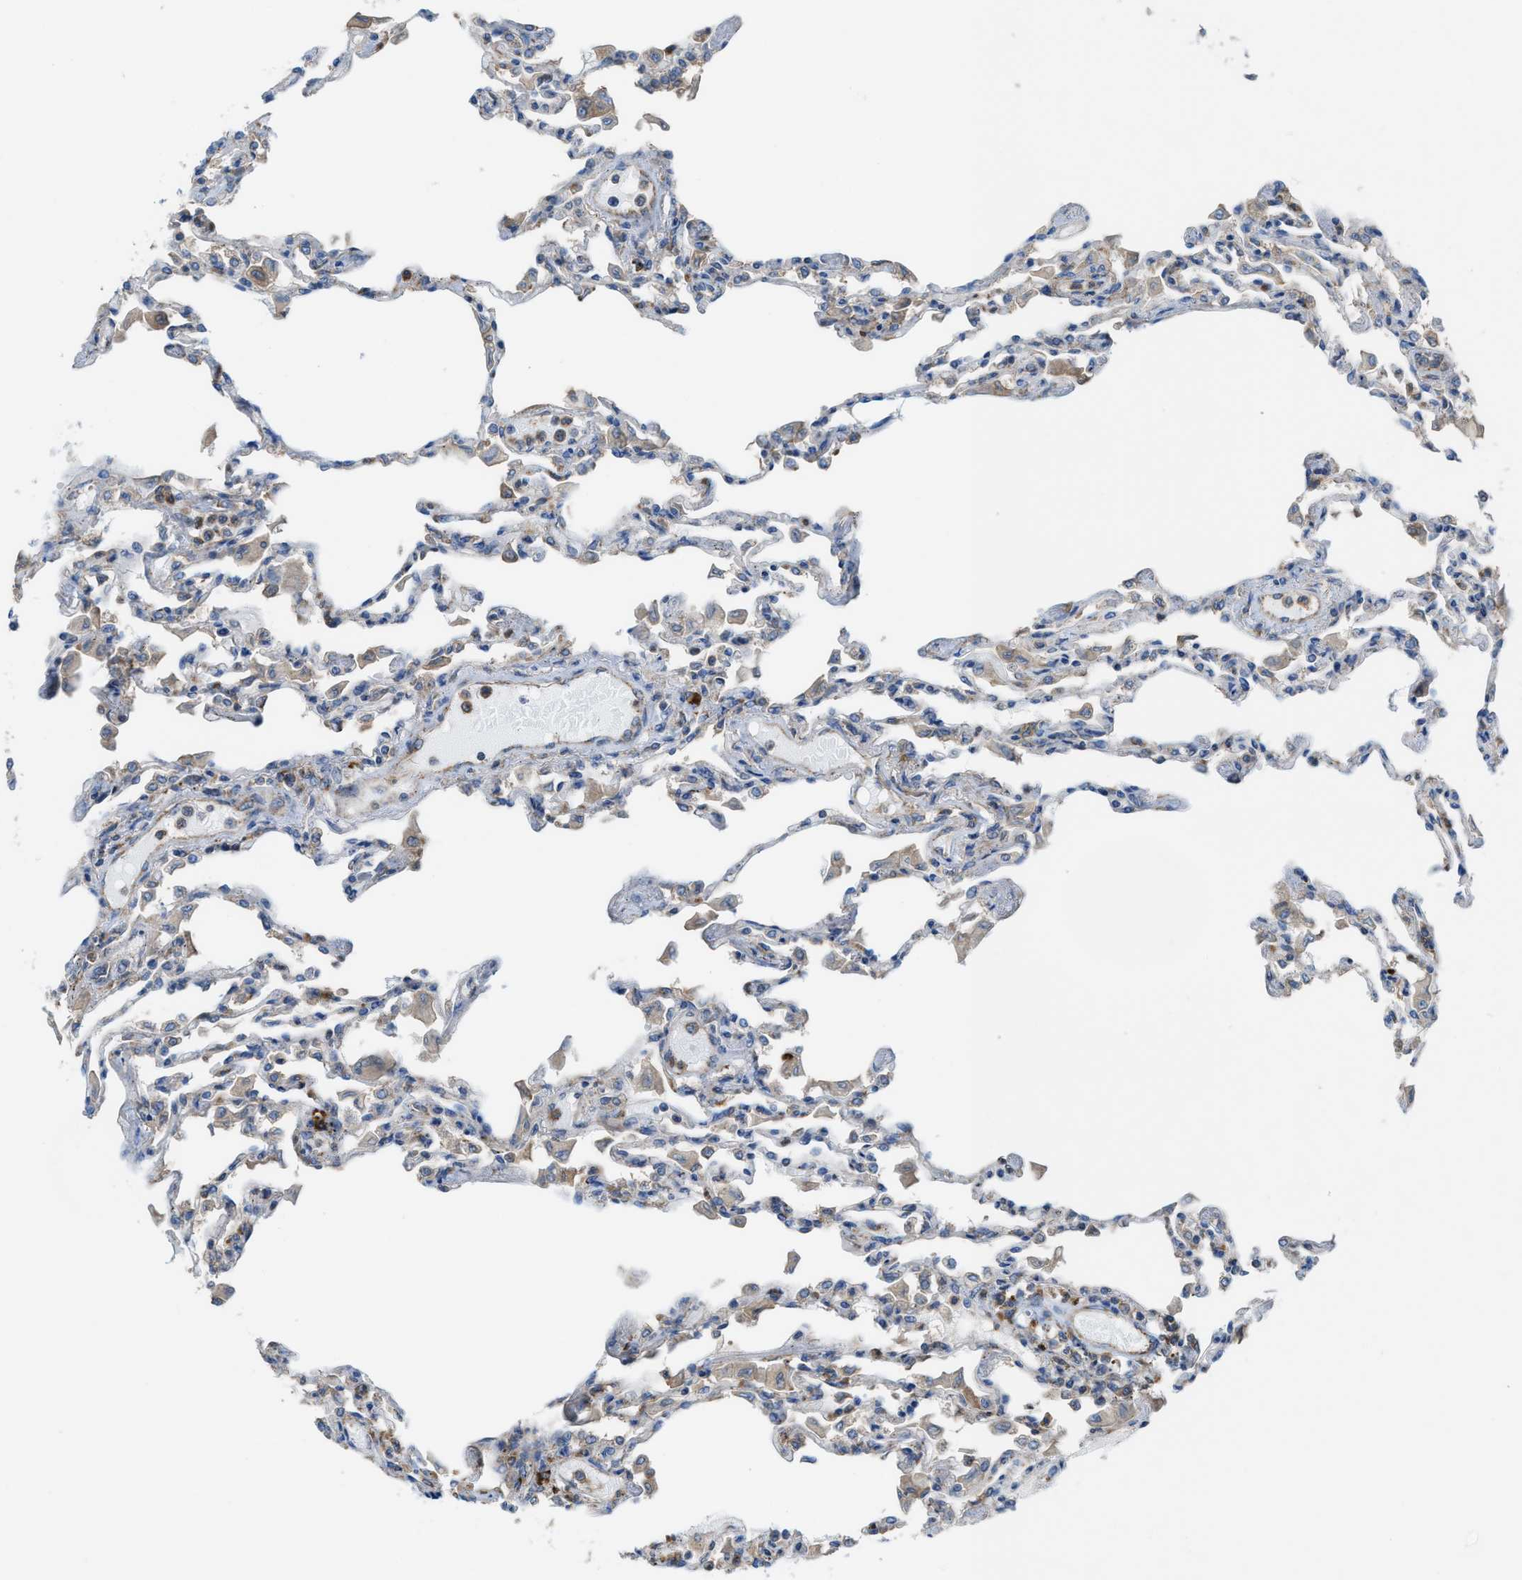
{"staining": {"intensity": "negative", "quantity": "none", "location": "none"}, "tissue": "lung", "cell_type": "Alveolar cells", "image_type": "normal", "snomed": [{"axis": "morphology", "description": "Normal tissue, NOS"}, {"axis": "topography", "description": "Bronchus"}, {"axis": "topography", "description": "Lung"}], "caption": "DAB immunohistochemical staining of unremarkable human lung shows no significant staining in alveolar cells.", "gene": "PLAA", "patient": {"sex": "female", "age": 49}}